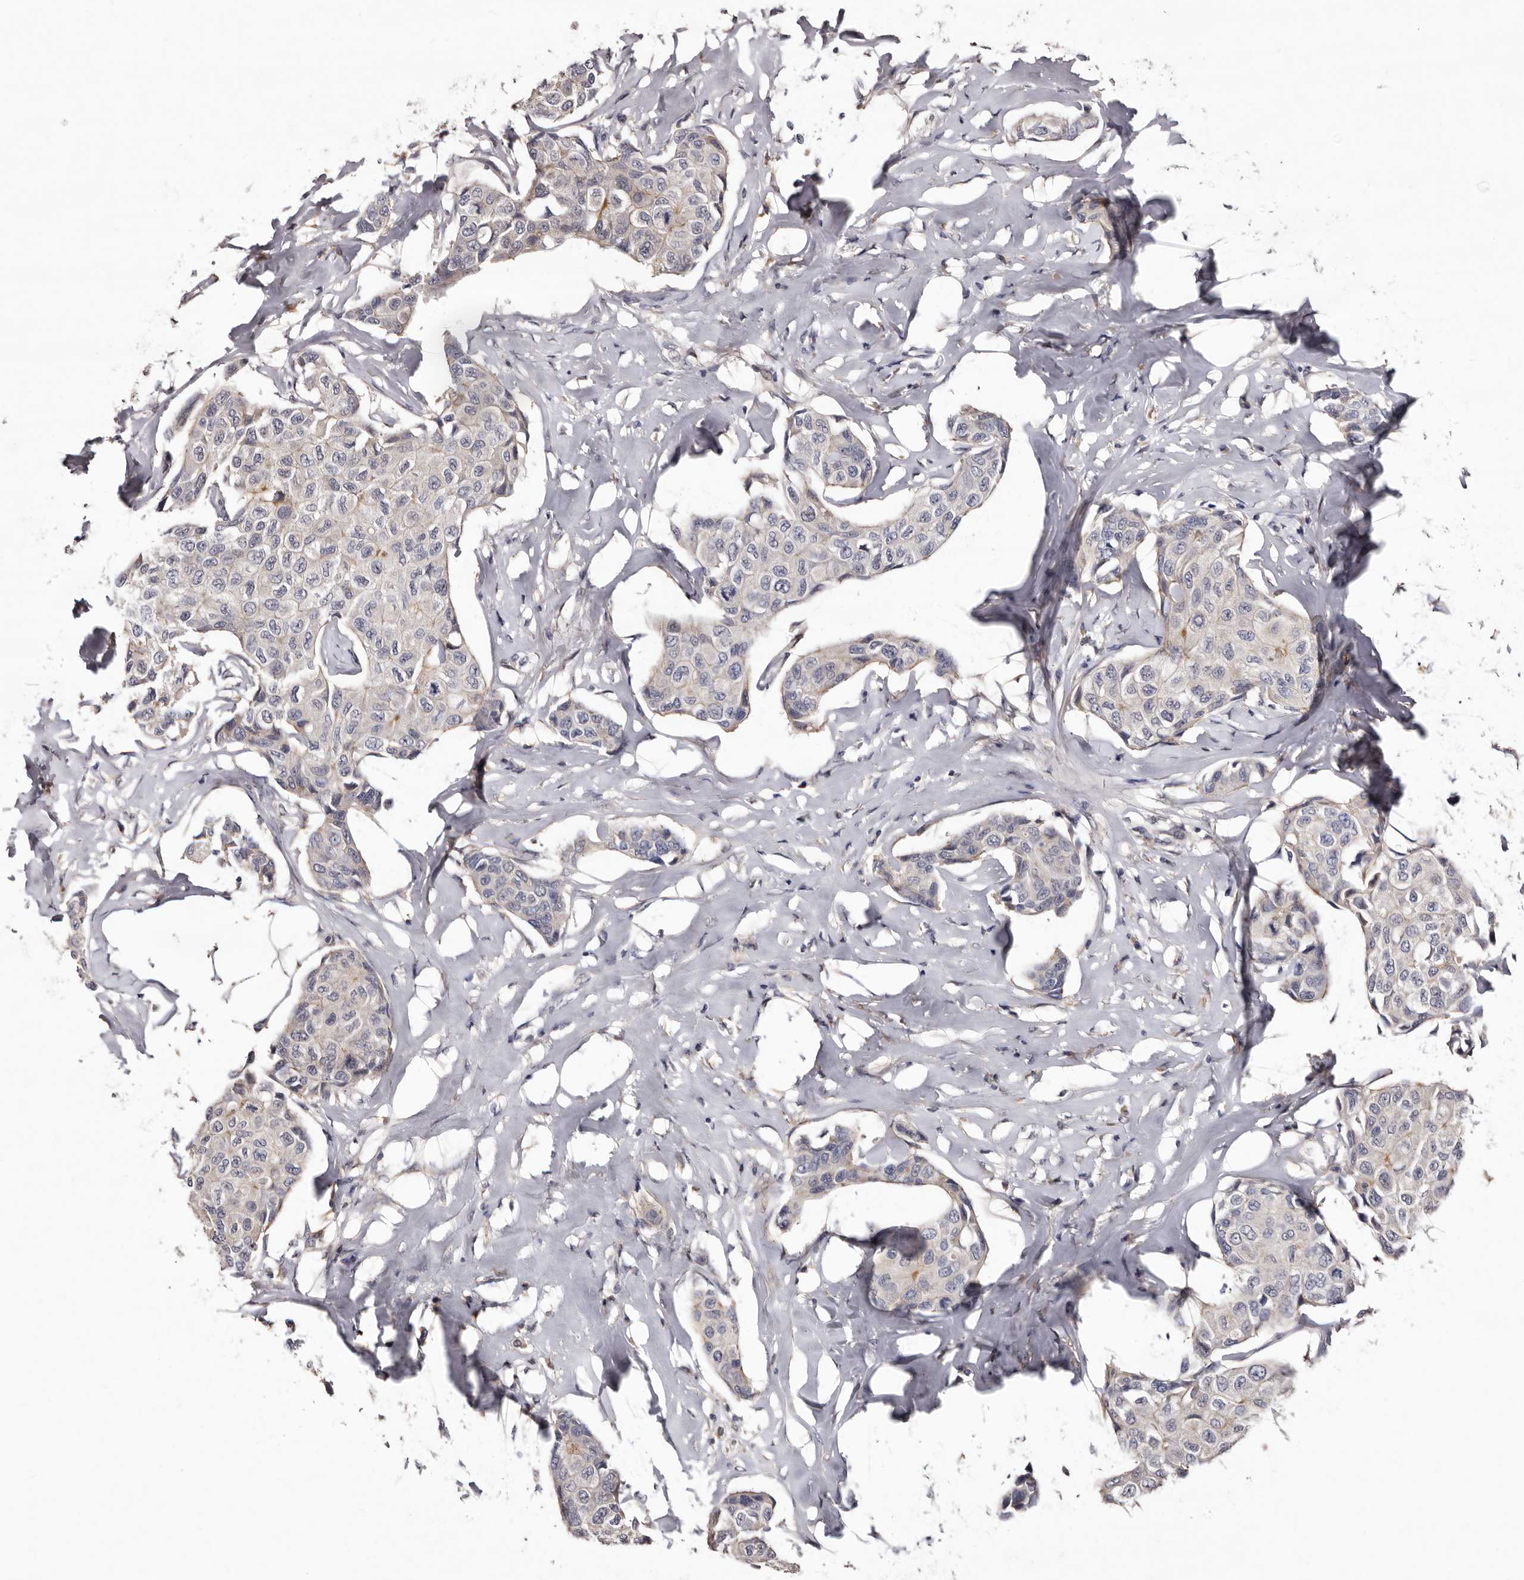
{"staining": {"intensity": "negative", "quantity": "none", "location": "none"}, "tissue": "breast cancer", "cell_type": "Tumor cells", "image_type": "cancer", "snomed": [{"axis": "morphology", "description": "Duct carcinoma"}, {"axis": "topography", "description": "Breast"}], "caption": "DAB (3,3'-diaminobenzidine) immunohistochemical staining of human breast cancer exhibits no significant expression in tumor cells.", "gene": "LANCL2", "patient": {"sex": "female", "age": 80}}